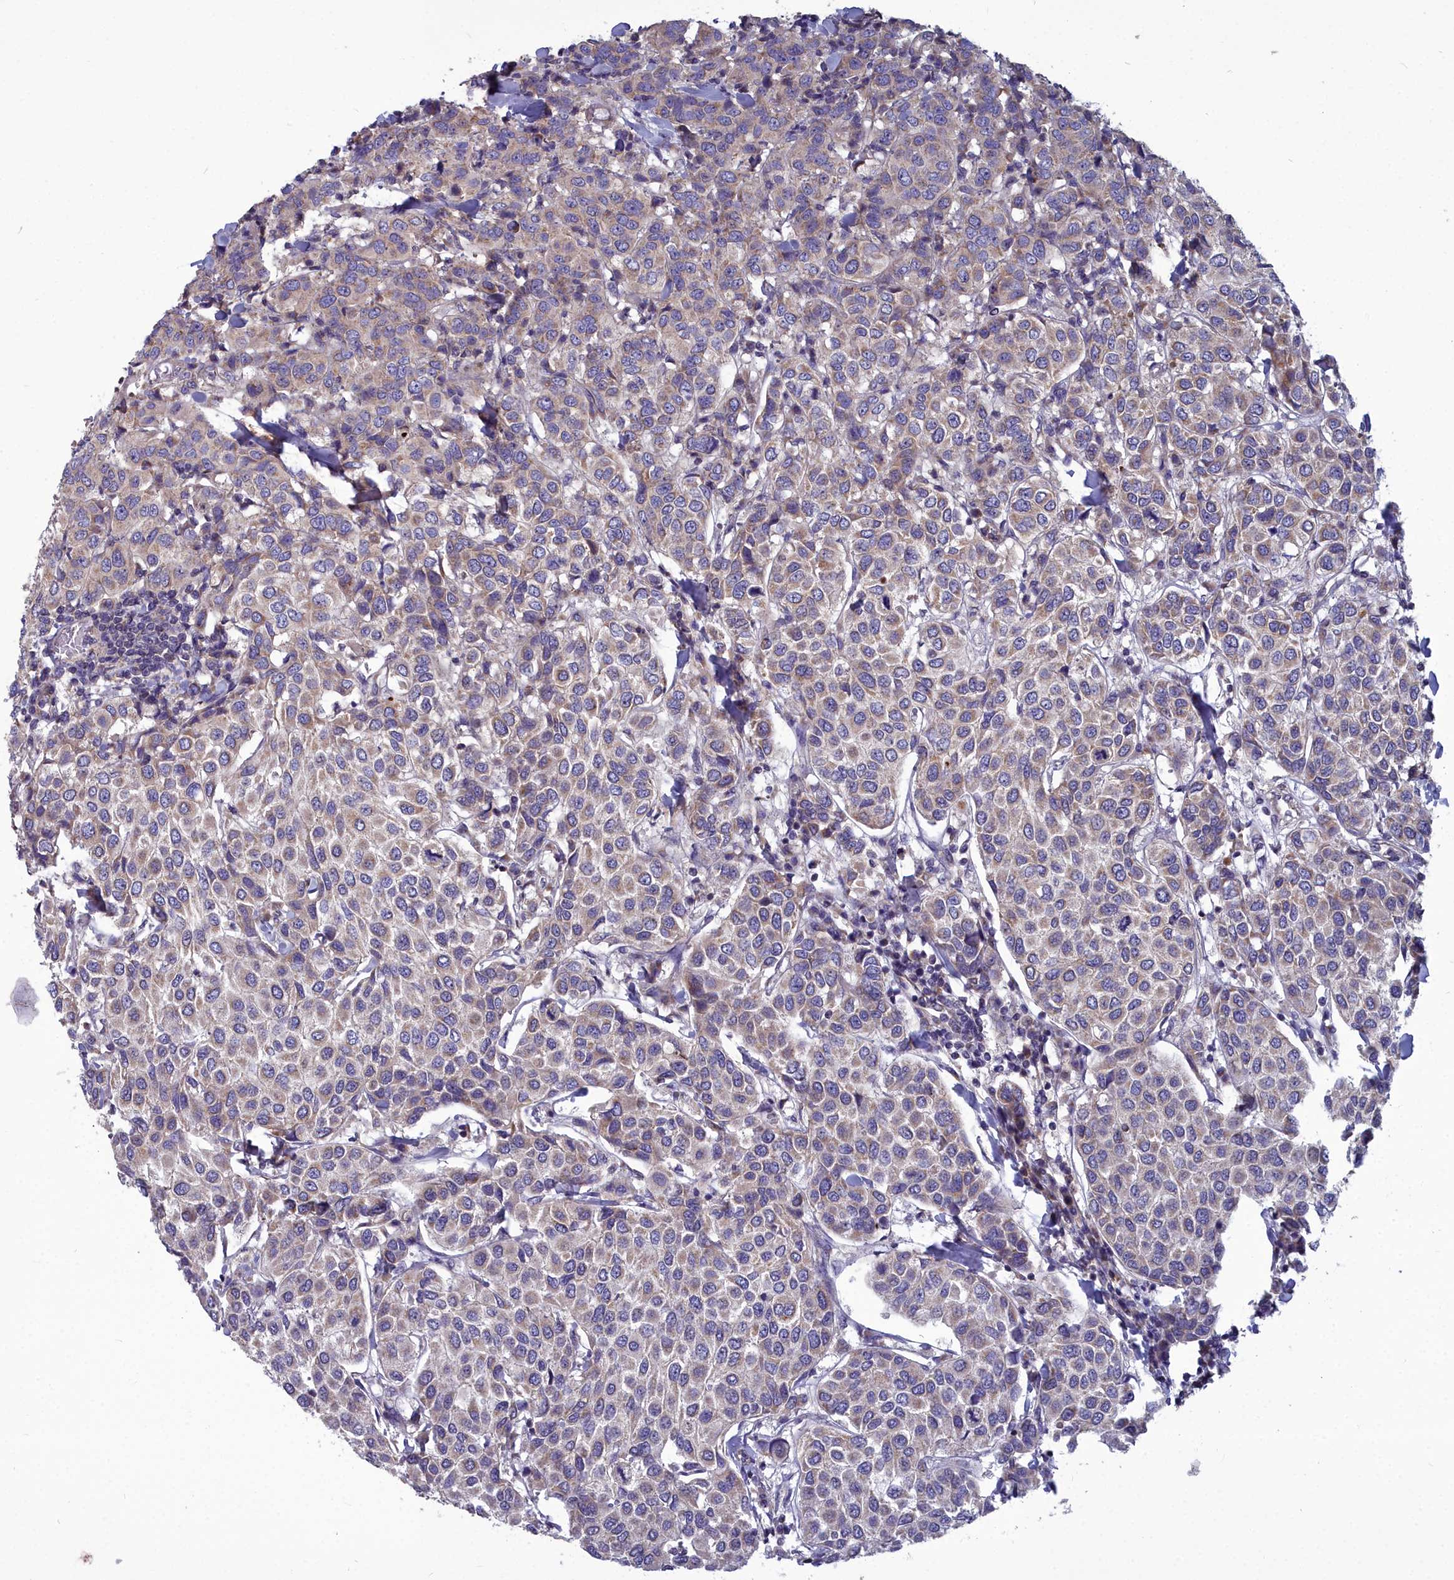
{"staining": {"intensity": "weak", "quantity": "<25%", "location": "cytoplasmic/membranous"}, "tissue": "breast cancer", "cell_type": "Tumor cells", "image_type": "cancer", "snomed": [{"axis": "morphology", "description": "Duct carcinoma"}, {"axis": "topography", "description": "Breast"}], "caption": "This is an immunohistochemistry histopathology image of breast cancer. There is no expression in tumor cells.", "gene": "COX20", "patient": {"sex": "female", "age": 55}}